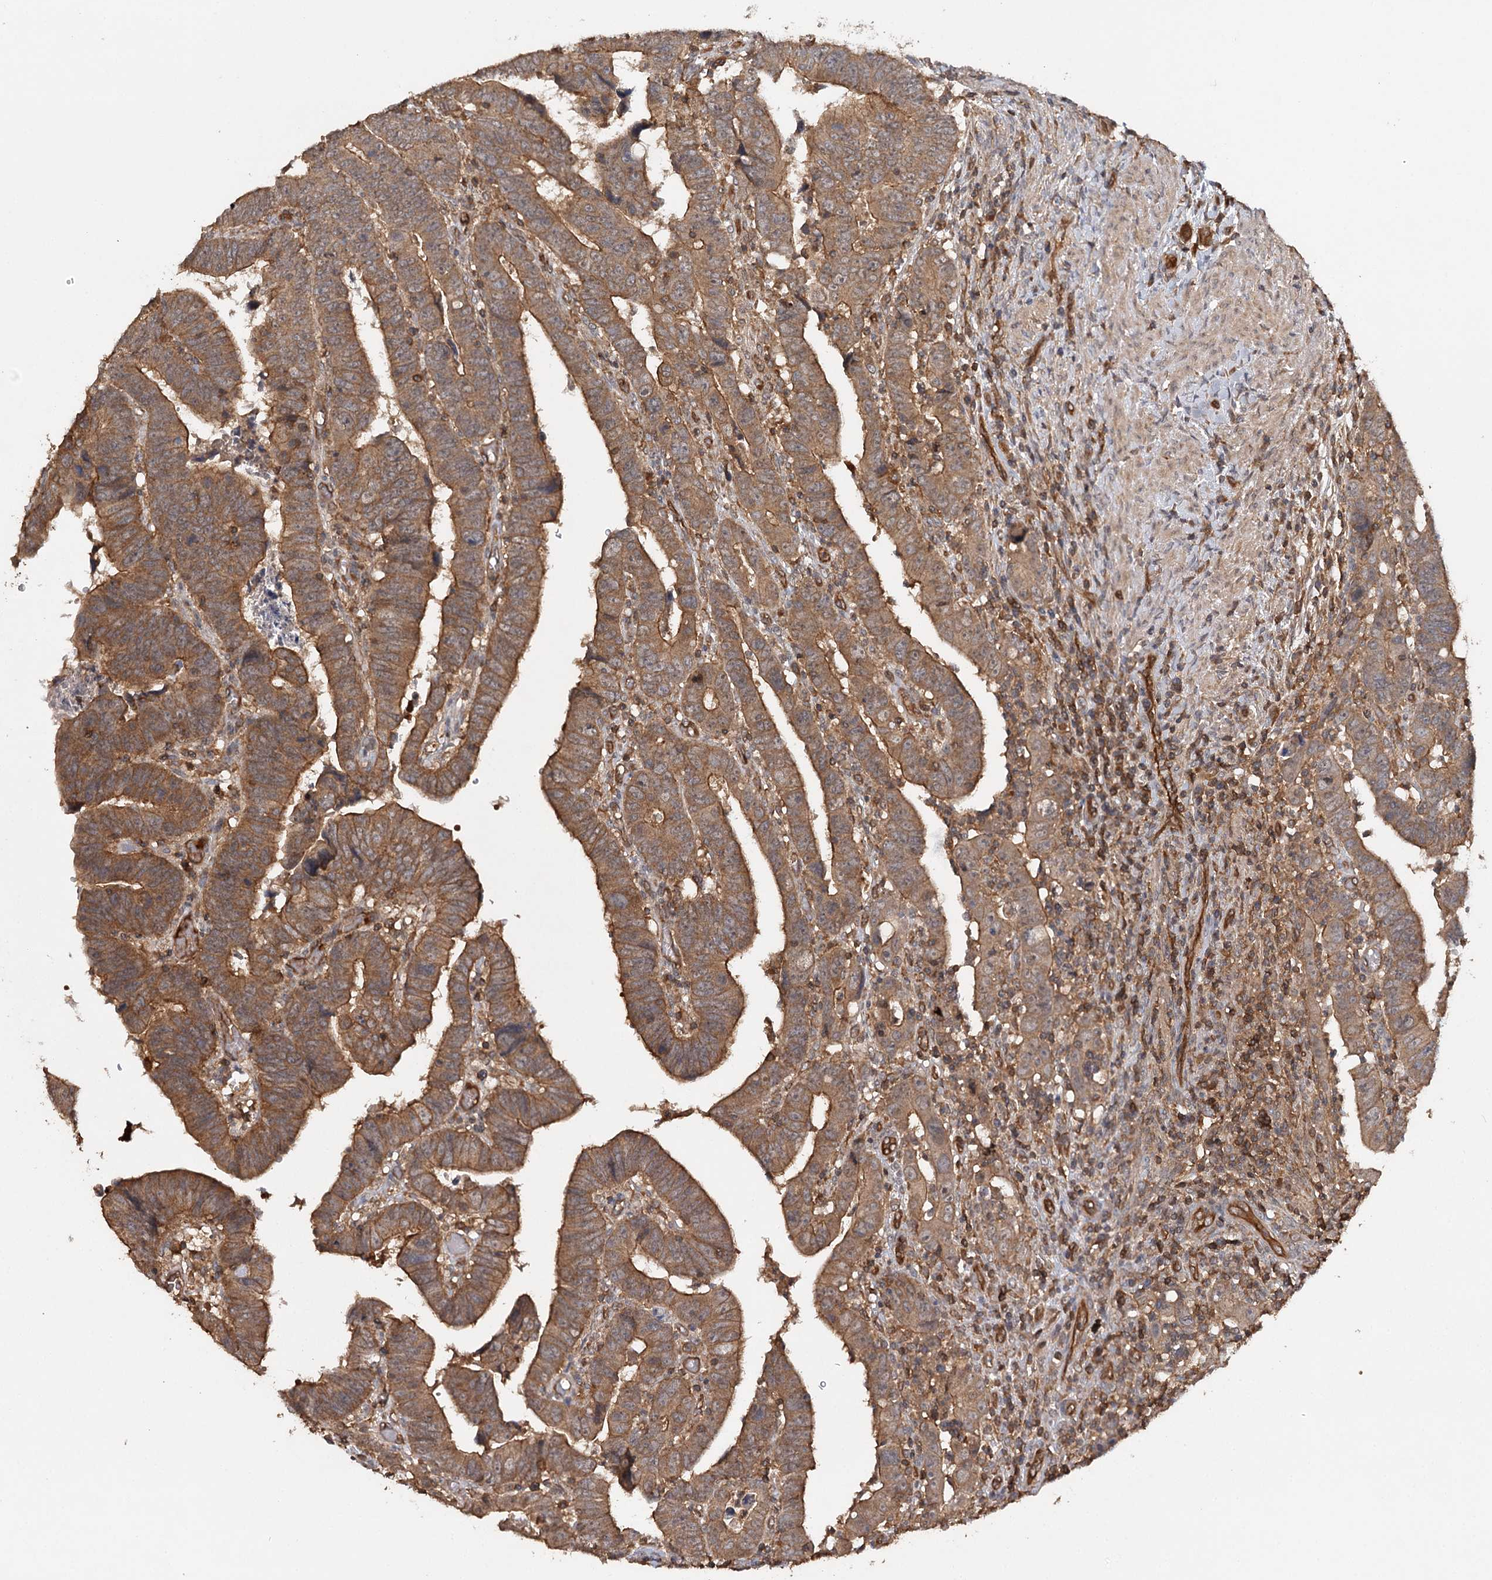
{"staining": {"intensity": "moderate", "quantity": ">75%", "location": "cytoplasmic/membranous"}, "tissue": "colorectal cancer", "cell_type": "Tumor cells", "image_type": "cancer", "snomed": [{"axis": "morphology", "description": "Normal tissue, NOS"}, {"axis": "morphology", "description": "Adenocarcinoma, NOS"}, {"axis": "topography", "description": "Rectum"}], "caption": "Immunohistochemistry of colorectal adenocarcinoma shows medium levels of moderate cytoplasmic/membranous positivity in approximately >75% of tumor cells.", "gene": "BCR", "patient": {"sex": "female", "age": 65}}